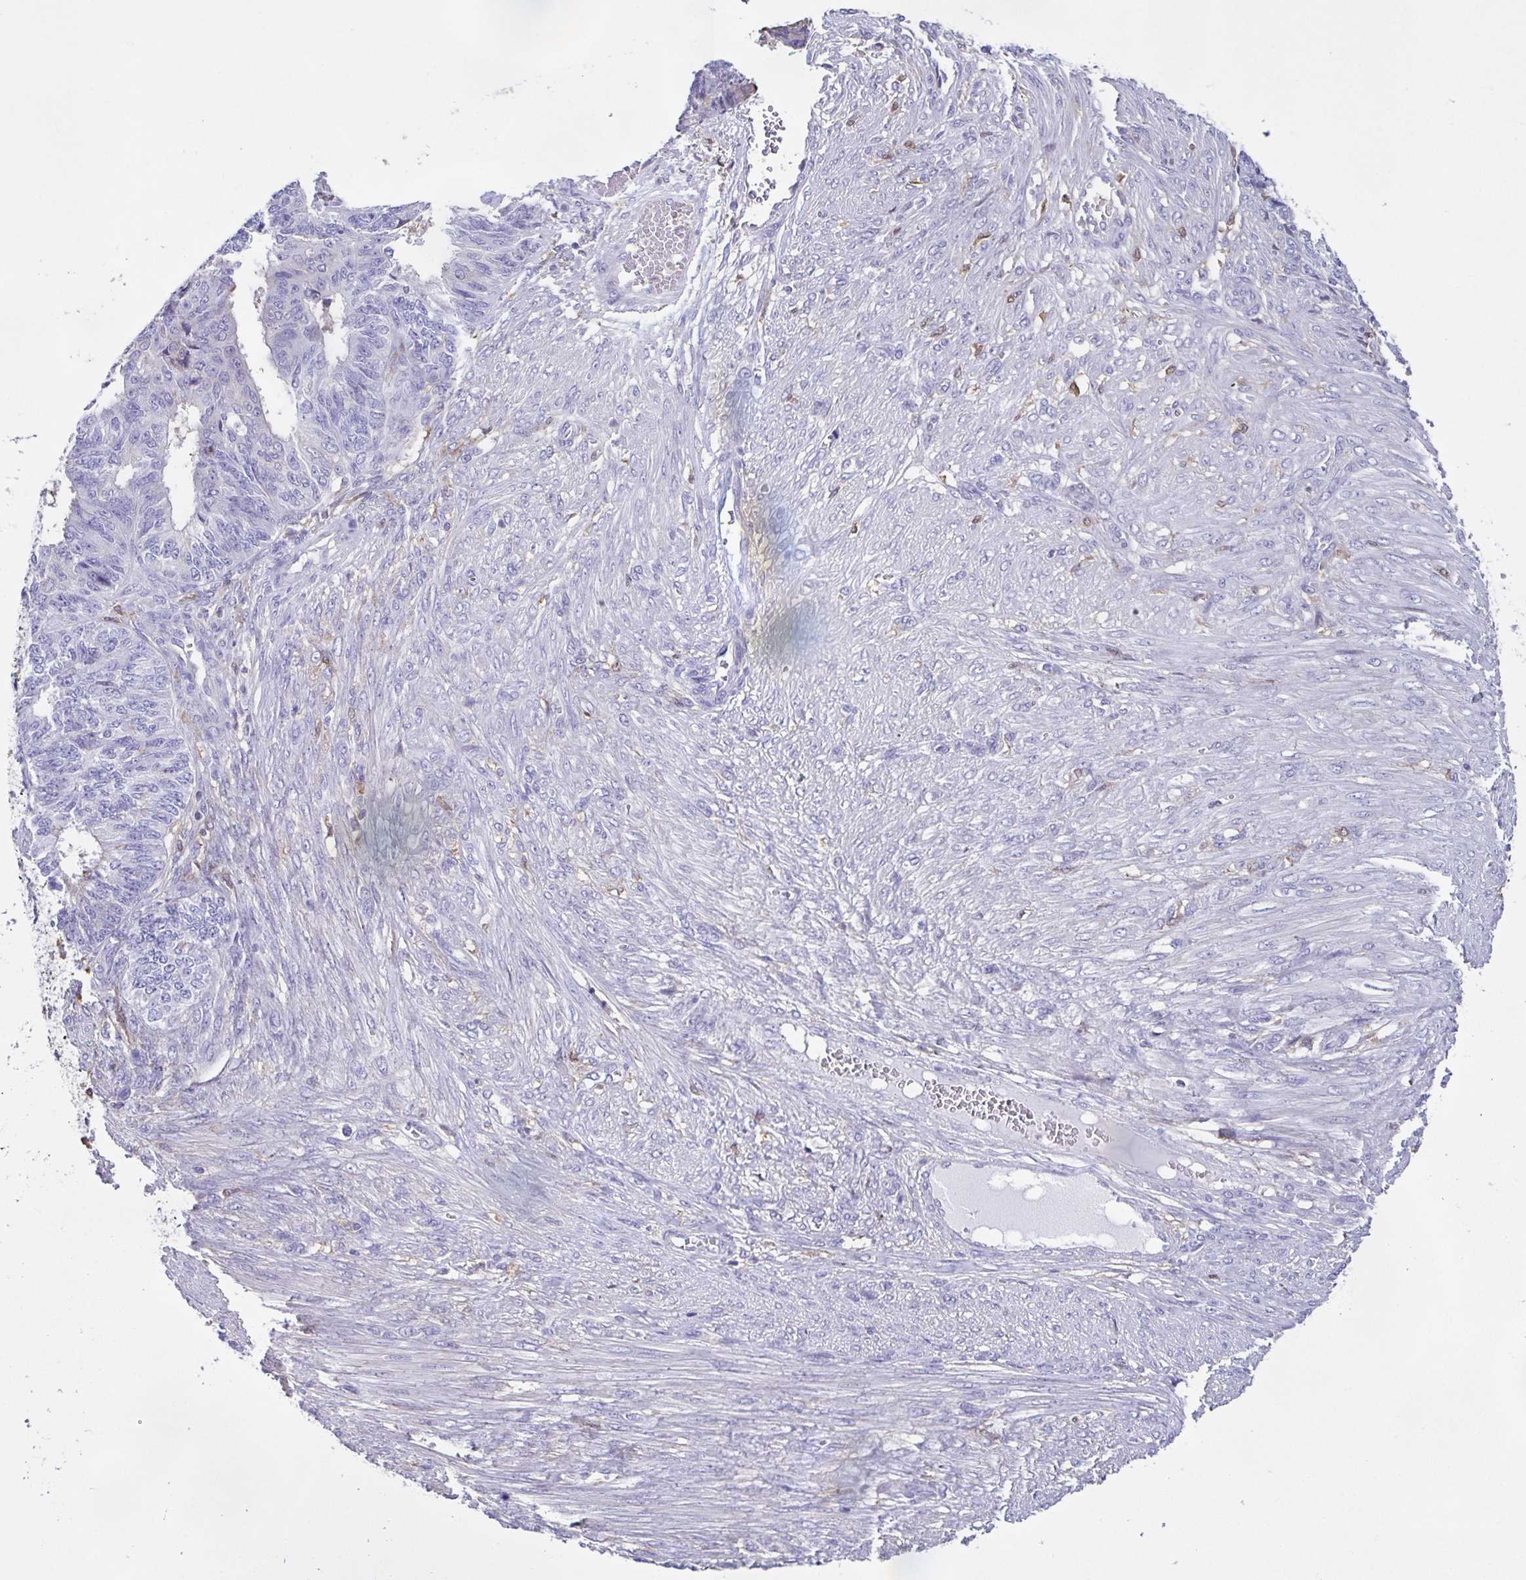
{"staining": {"intensity": "negative", "quantity": "none", "location": "none"}, "tissue": "endometrial cancer", "cell_type": "Tumor cells", "image_type": "cancer", "snomed": [{"axis": "morphology", "description": "Adenocarcinoma, NOS"}, {"axis": "topography", "description": "Endometrium"}], "caption": "High magnification brightfield microscopy of endometrial cancer stained with DAB (3,3'-diaminobenzidine) (brown) and counterstained with hematoxylin (blue): tumor cells show no significant staining.", "gene": "ANXA10", "patient": {"sex": "female", "age": 32}}